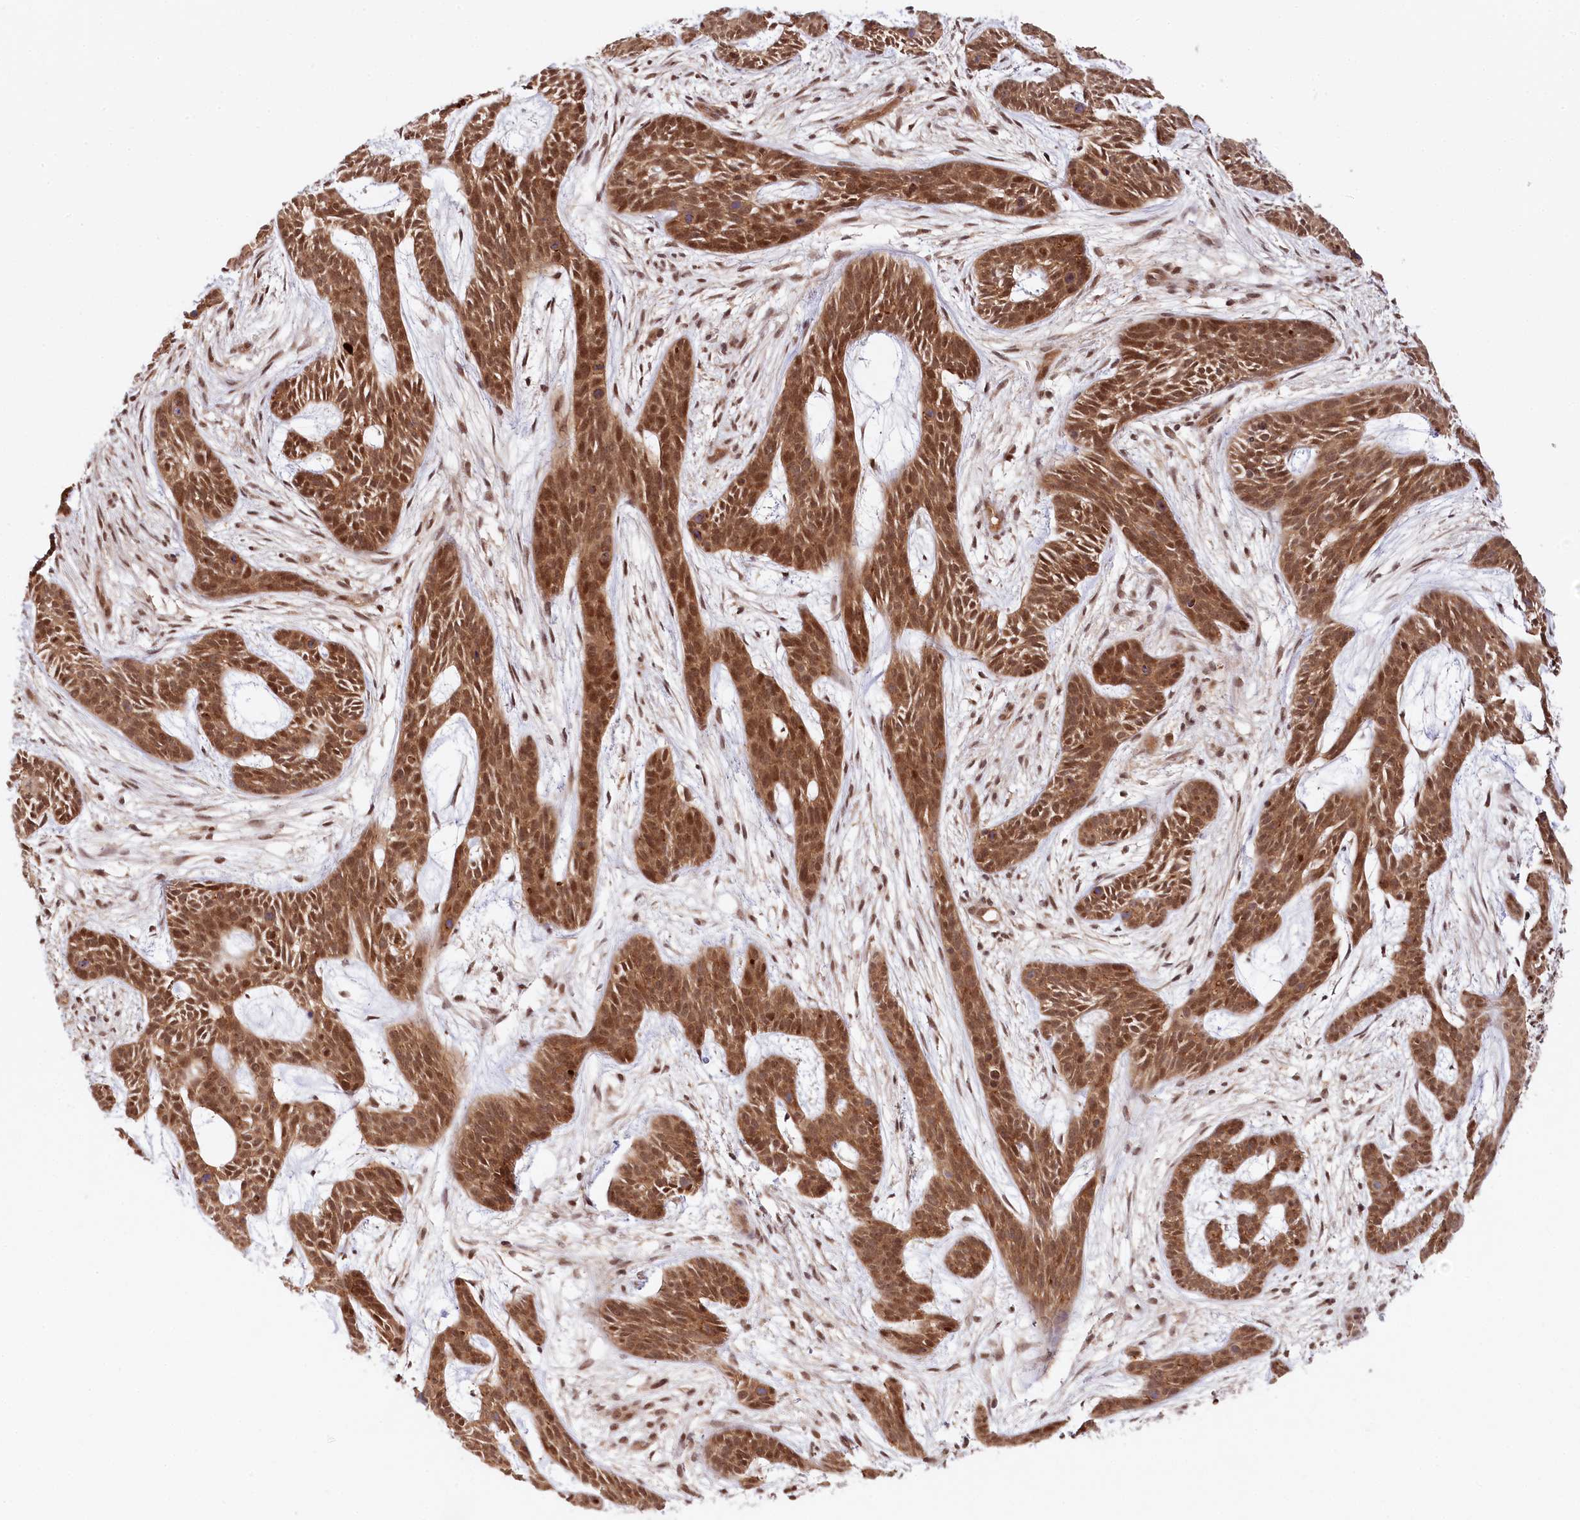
{"staining": {"intensity": "strong", "quantity": ">75%", "location": "cytoplasmic/membranous,nuclear"}, "tissue": "skin cancer", "cell_type": "Tumor cells", "image_type": "cancer", "snomed": [{"axis": "morphology", "description": "Basal cell carcinoma"}, {"axis": "topography", "description": "Skin"}], "caption": "Skin basal cell carcinoma stained for a protein (brown) shows strong cytoplasmic/membranous and nuclear positive staining in approximately >75% of tumor cells.", "gene": "CCDC65", "patient": {"sex": "male", "age": 89}}